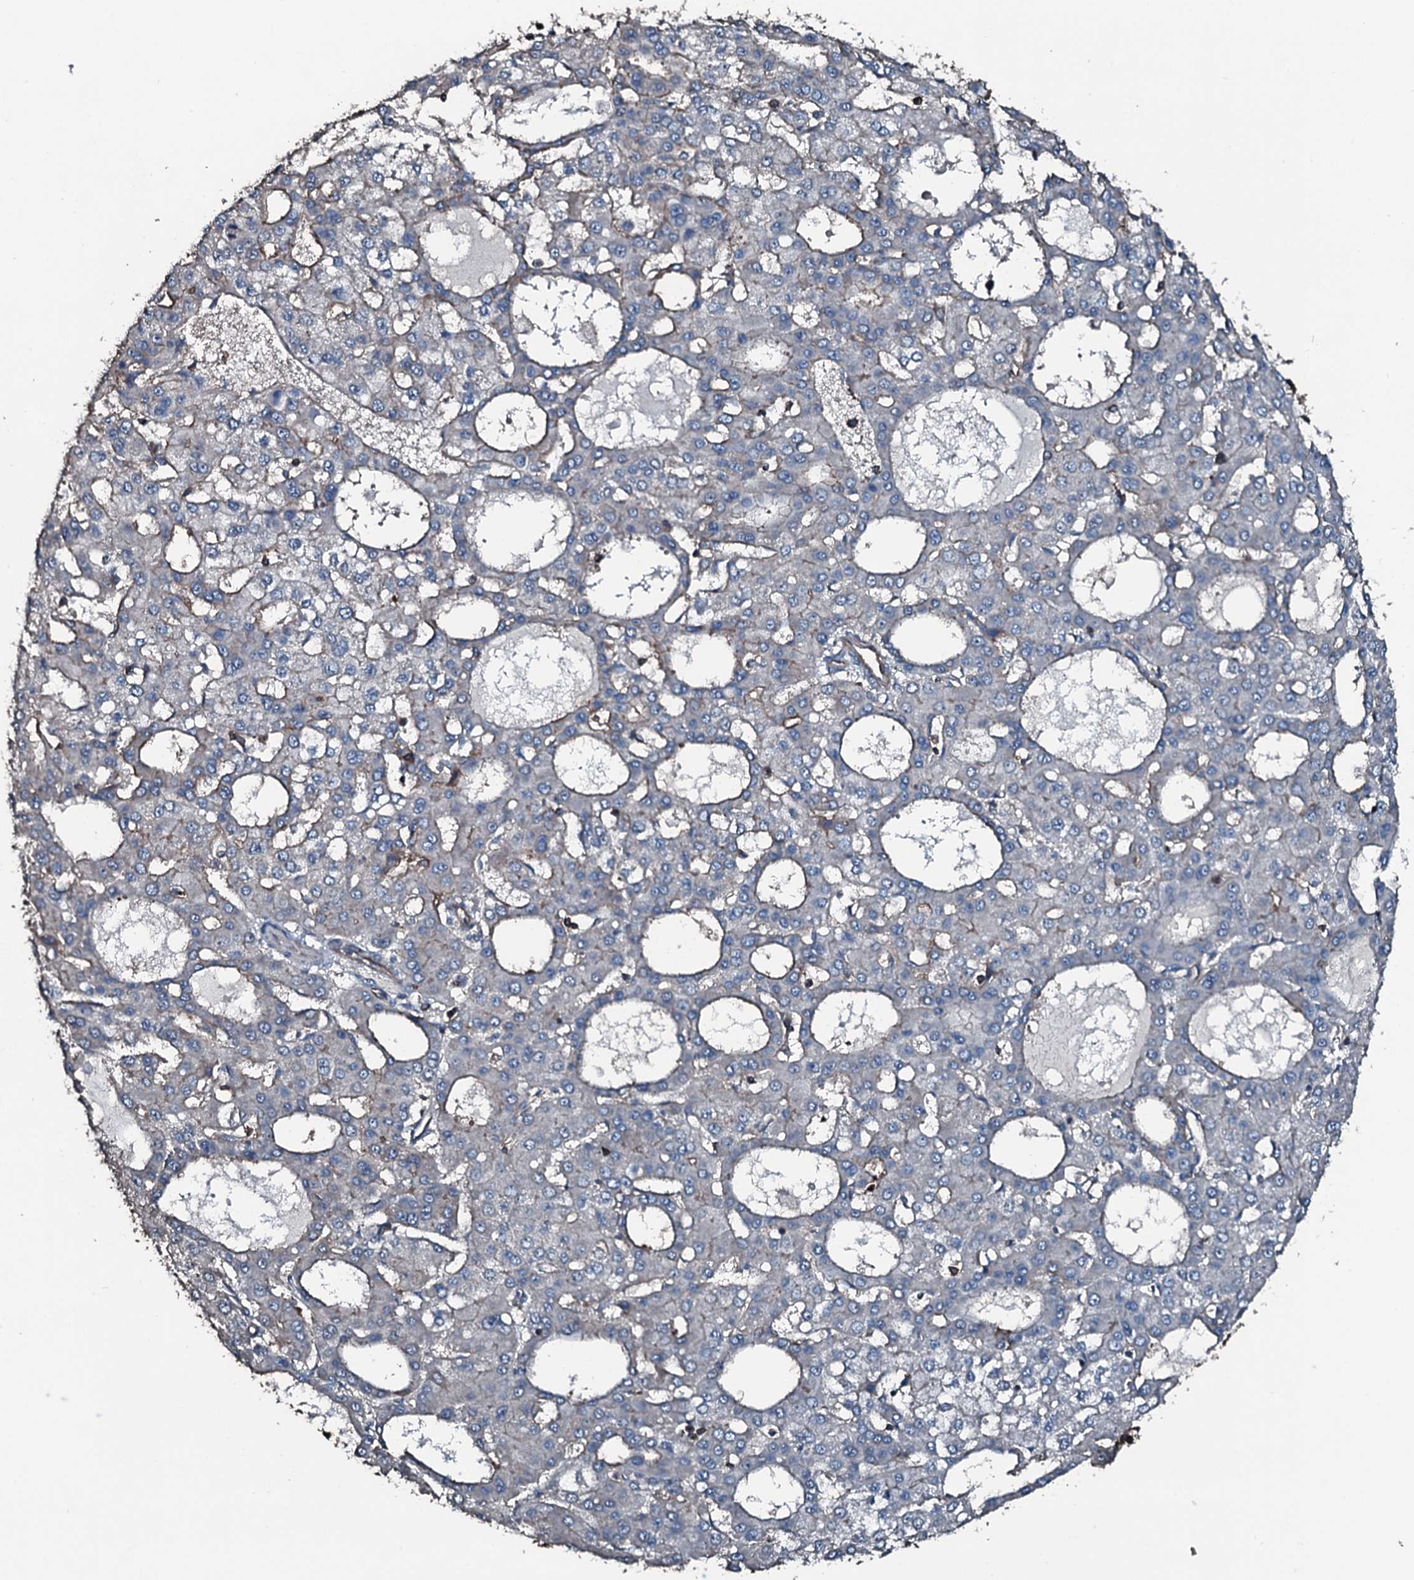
{"staining": {"intensity": "weak", "quantity": "<25%", "location": "cytoplasmic/membranous"}, "tissue": "liver cancer", "cell_type": "Tumor cells", "image_type": "cancer", "snomed": [{"axis": "morphology", "description": "Carcinoma, Hepatocellular, NOS"}, {"axis": "topography", "description": "Liver"}], "caption": "This is a histopathology image of IHC staining of hepatocellular carcinoma (liver), which shows no staining in tumor cells.", "gene": "SLC25A38", "patient": {"sex": "male", "age": 47}}